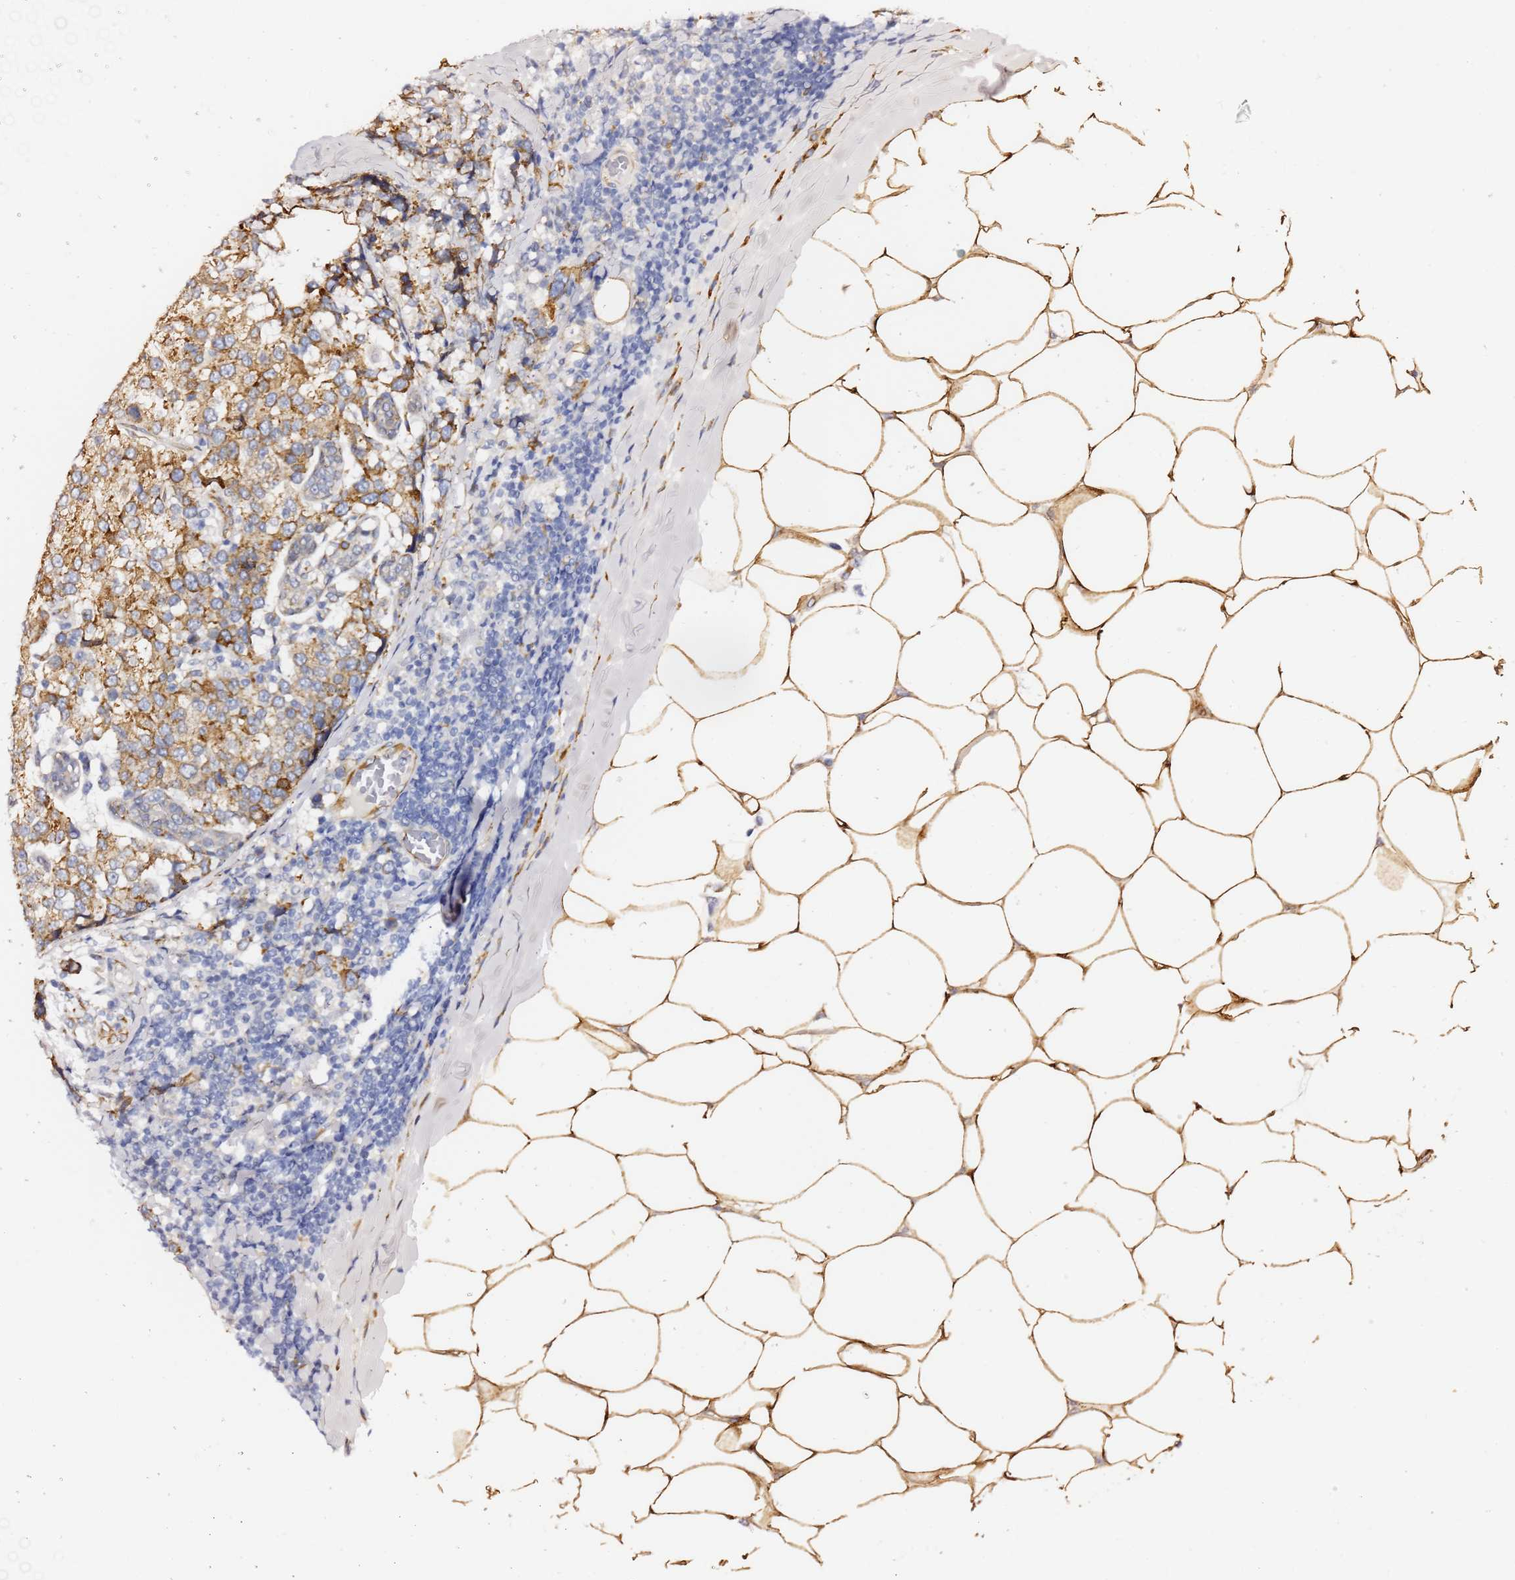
{"staining": {"intensity": "moderate", "quantity": ">75%", "location": "cytoplasmic/membranous"}, "tissue": "breast cancer", "cell_type": "Tumor cells", "image_type": "cancer", "snomed": [{"axis": "morphology", "description": "Lobular carcinoma"}, {"axis": "topography", "description": "Breast"}], "caption": "High-power microscopy captured an IHC image of breast cancer, revealing moderate cytoplasmic/membranous positivity in approximately >75% of tumor cells.", "gene": "GDAP2", "patient": {"sex": "female", "age": 59}}